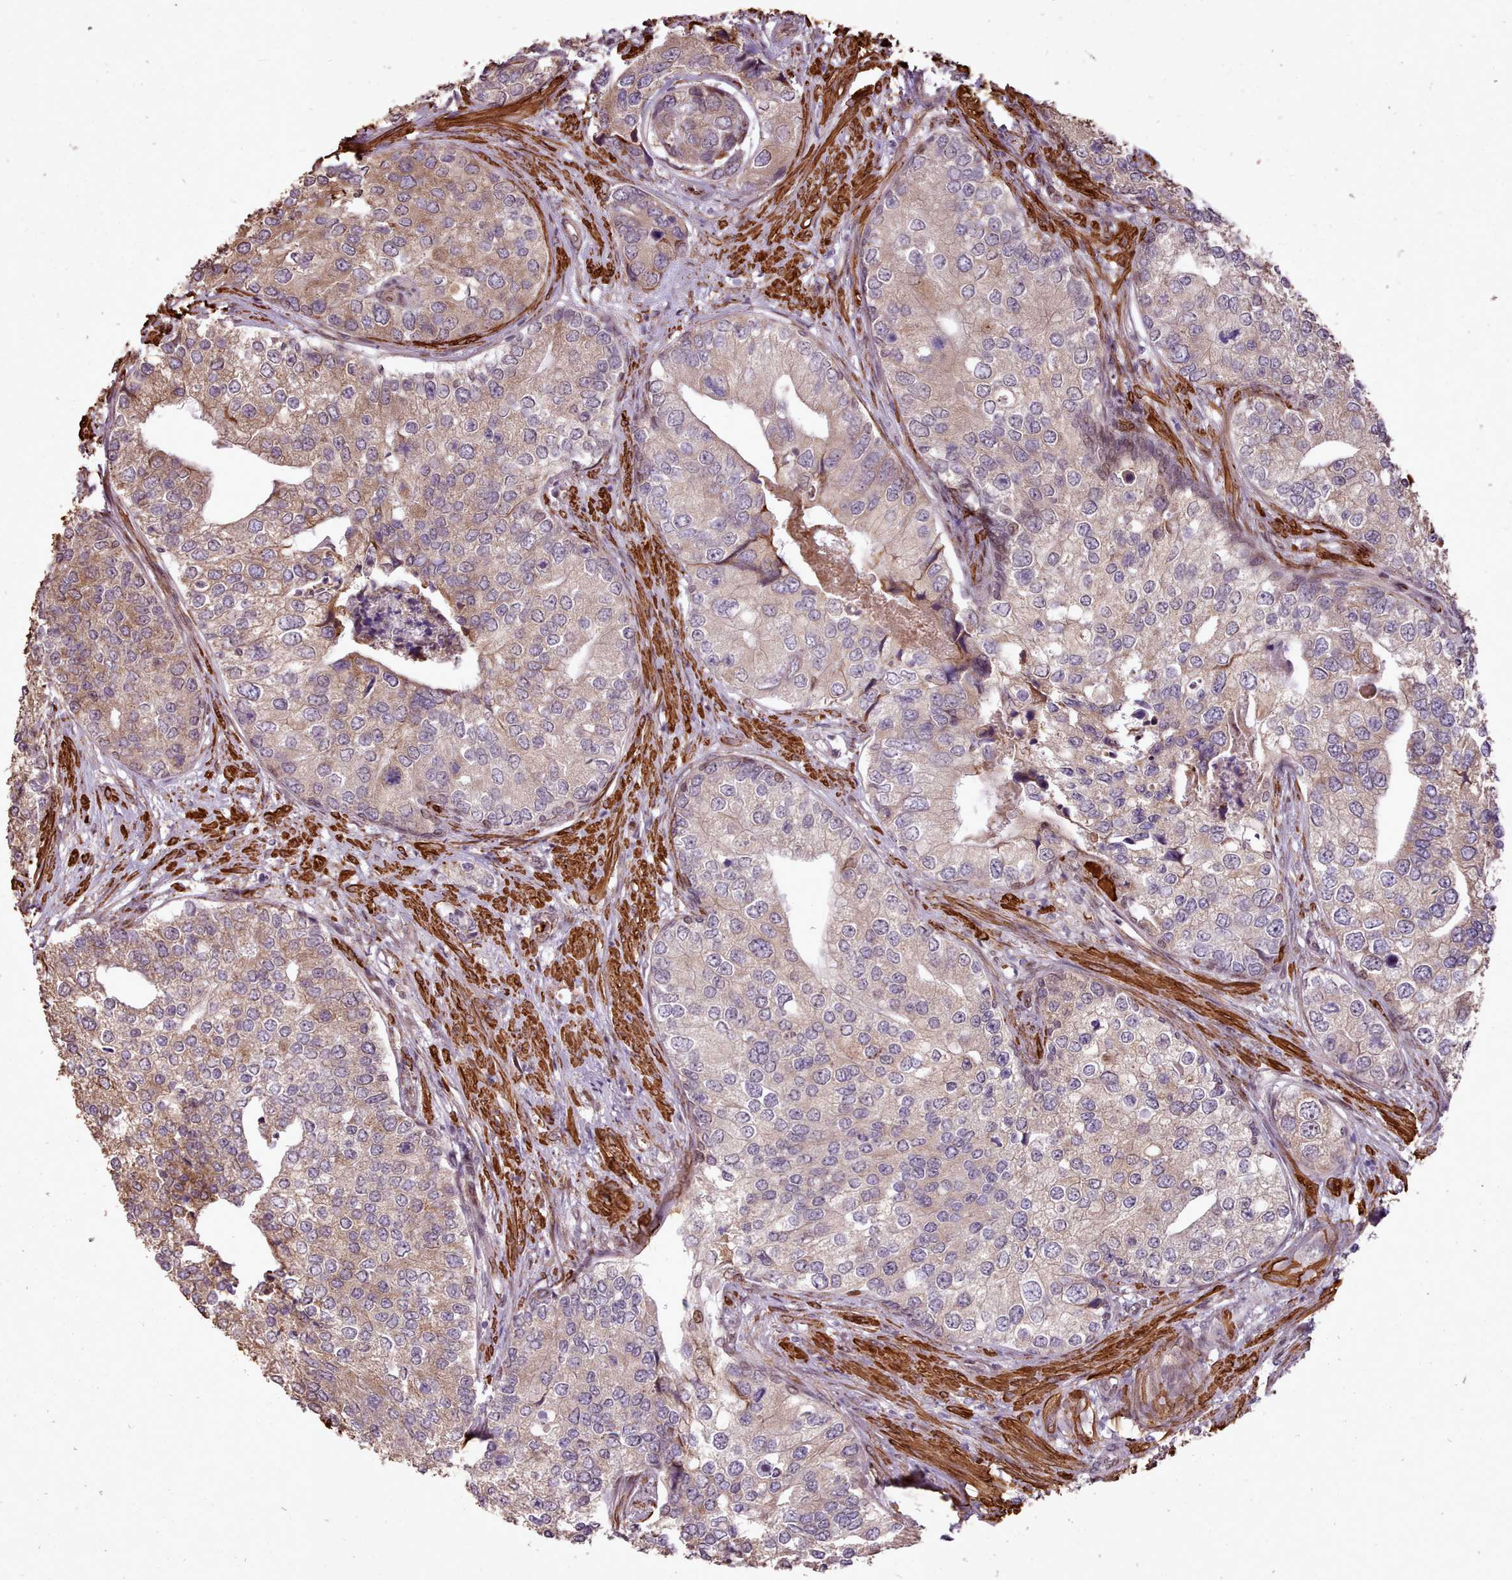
{"staining": {"intensity": "weak", "quantity": "25%-75%", "location": "cytoplasmic/membranous"}, "tissue": "prostate cancer", "cell_type": "Tumor cells", "image_type": "cancer", "snomed": [{"axis": "morphology", "description": "Adenocarcinoma, High grade"}, {"axis": "topography", "description": "Prostate"}], "caption": "Tumor cells exhibit low levels of weak cytoplasmic/membranous positivity in about 25%-75% of cells in prostate high-grade adenocarcinoma.", "gene": "CABP1", "patient": {"sex": "male", "age": 62}}